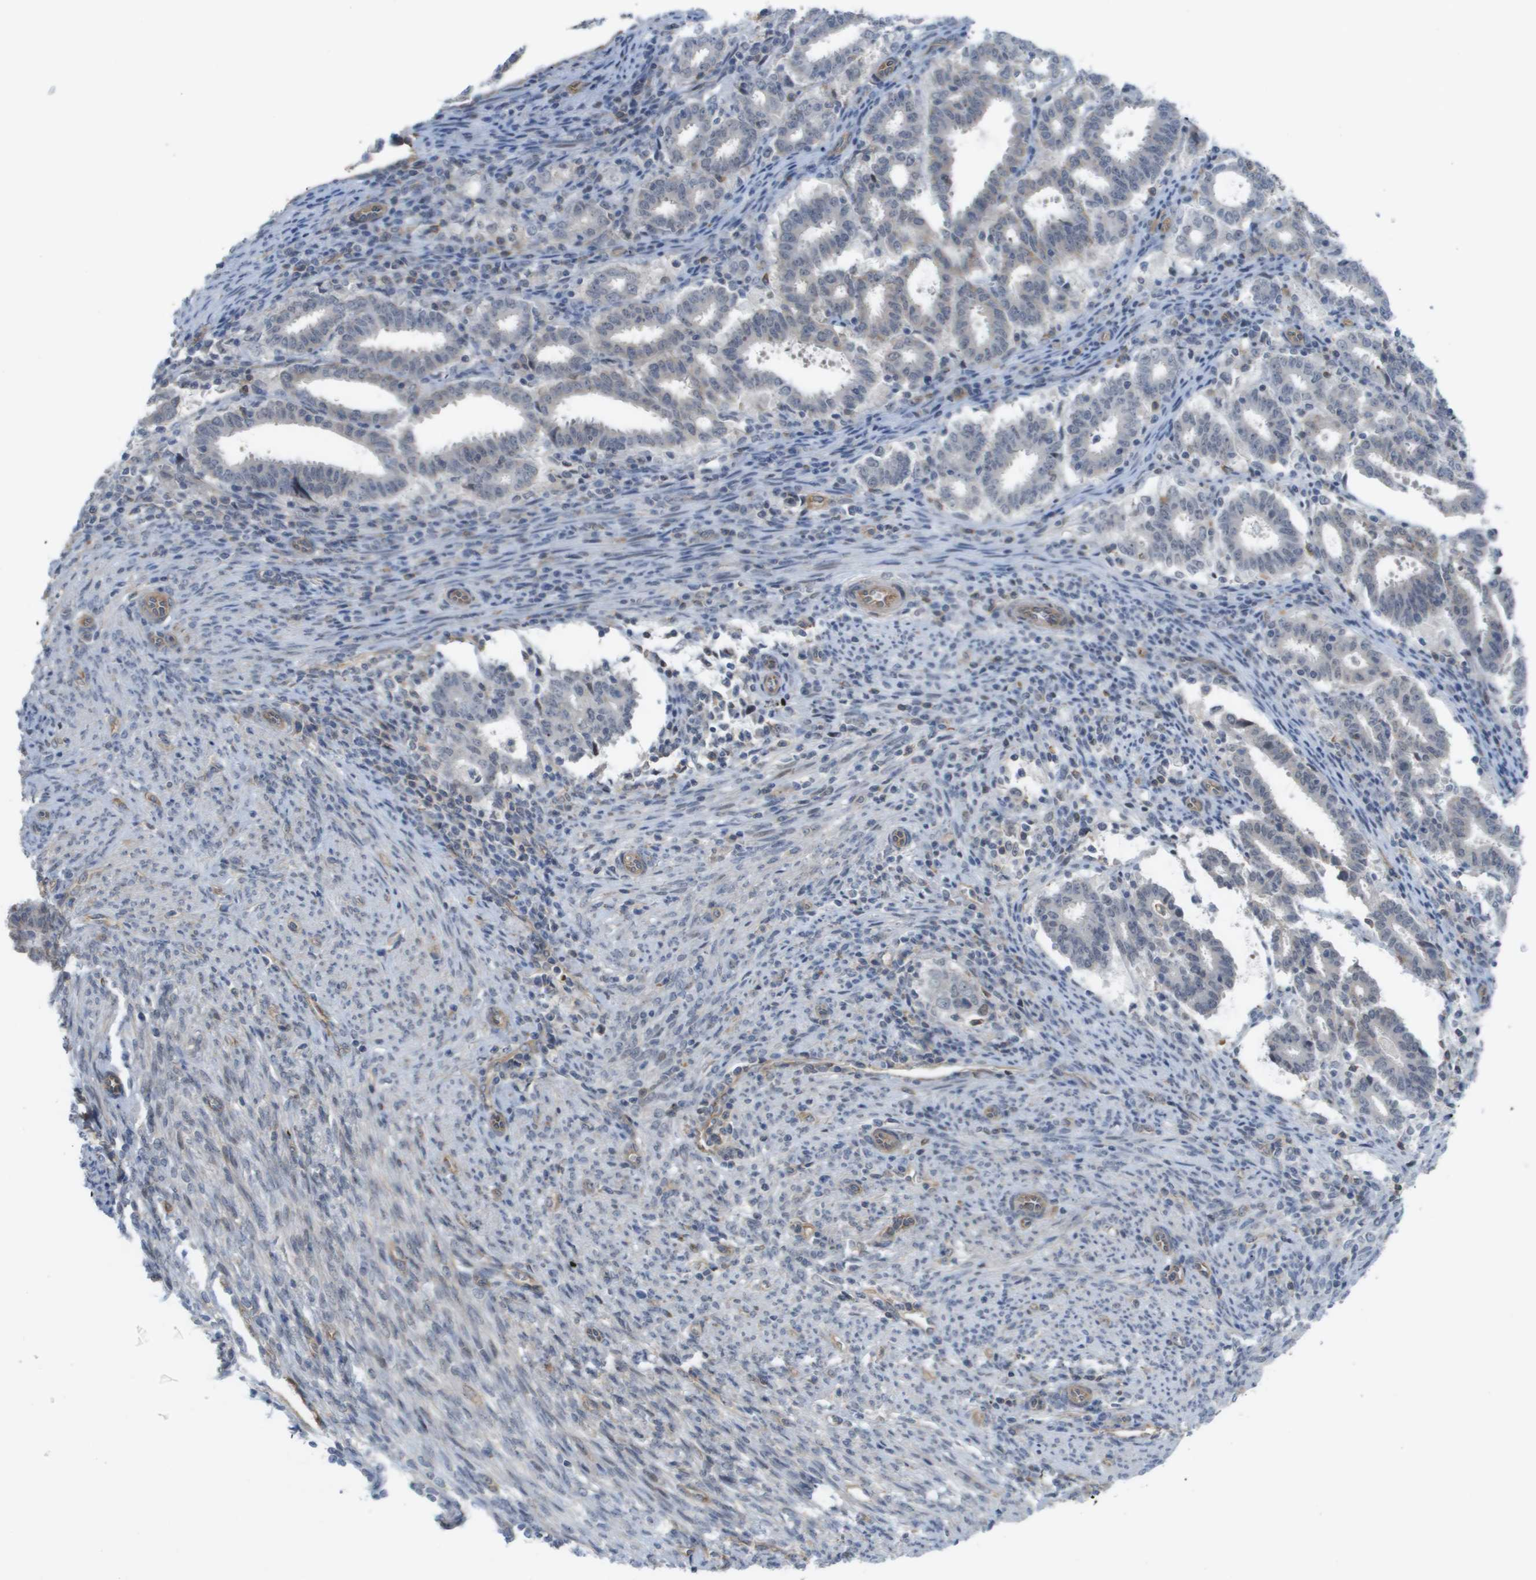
{"staining": {"intensity": "weak", "quantity": "<25%", "location": "cytoplasmic/membranous"}, "tissue": "endometrial cancer", "cell_type": "Tumor cells", "image_type": "cancer", "snomed": [{"axis": "morphology", "description": "Adenocarcinoma, NOS"}, {"axis": "topography", "description": "Uterus"}], "caption": "This photomicrograph is of endometrial adenocarcinoma stained with immunohistochemistry to label a protein in brown with the nuclei are counter-stained blue. There is no staining in tumor cells.", "gene": "MTARC2", "patient": {"sex": "female", "age": 83}}